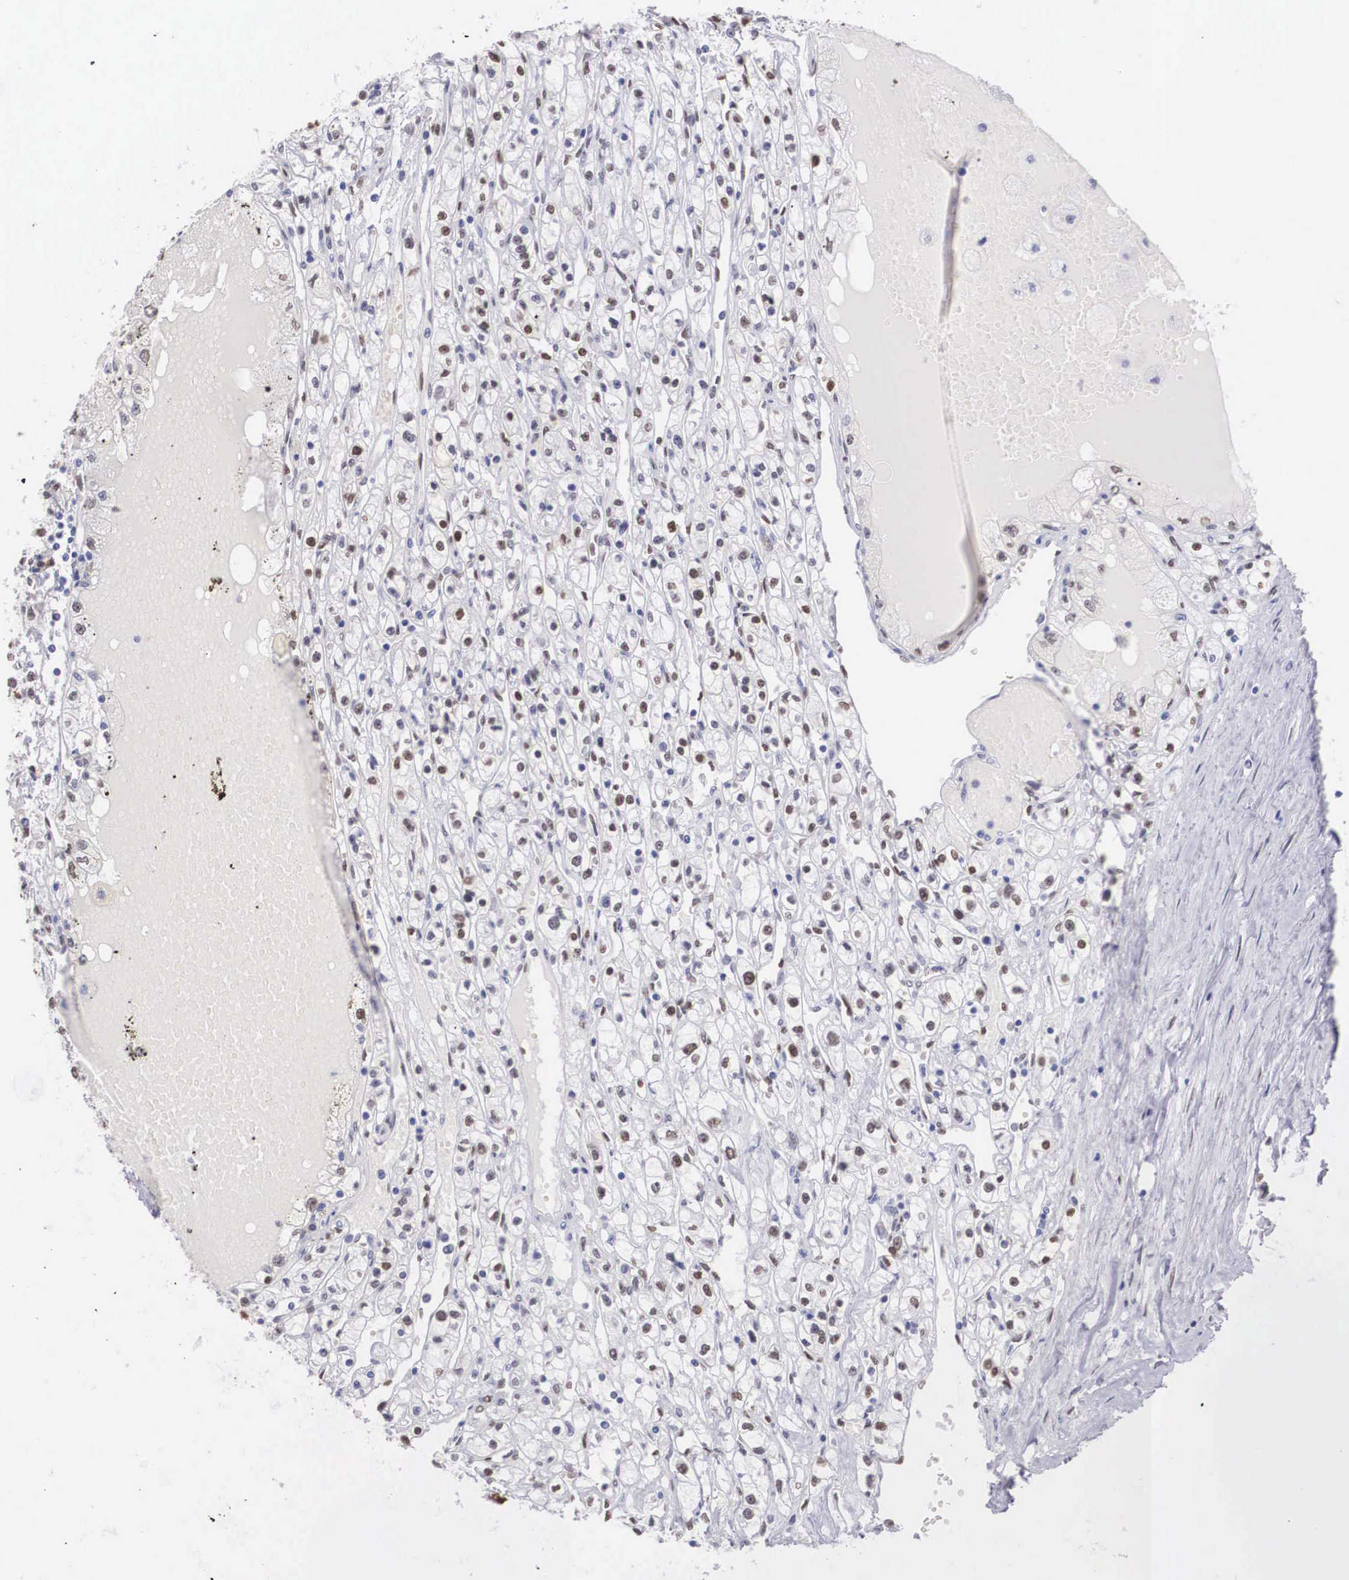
{"staining": {"intensity": "moderate", "quantity": "25%-75%", "location": "nuclear"}, "tissue": "renal cancer", "cell_type": "Tumor cells", "image_type": "cancer", "snomed": [{"axis": "morphology", "description": "Adenocarcinoma, NOS"}, {"axis": "topography", "description": "Kidney"}], "caption": "This histopathology image displays immunohistochemistry (IHC) staining of human renal cancer (adenocarcinoma), with medium moderate nuclear expression in approximately 25%-75% of tumor cells.", "gene": "HMGN5", "patient": {"sex": "male", "age": 56}}